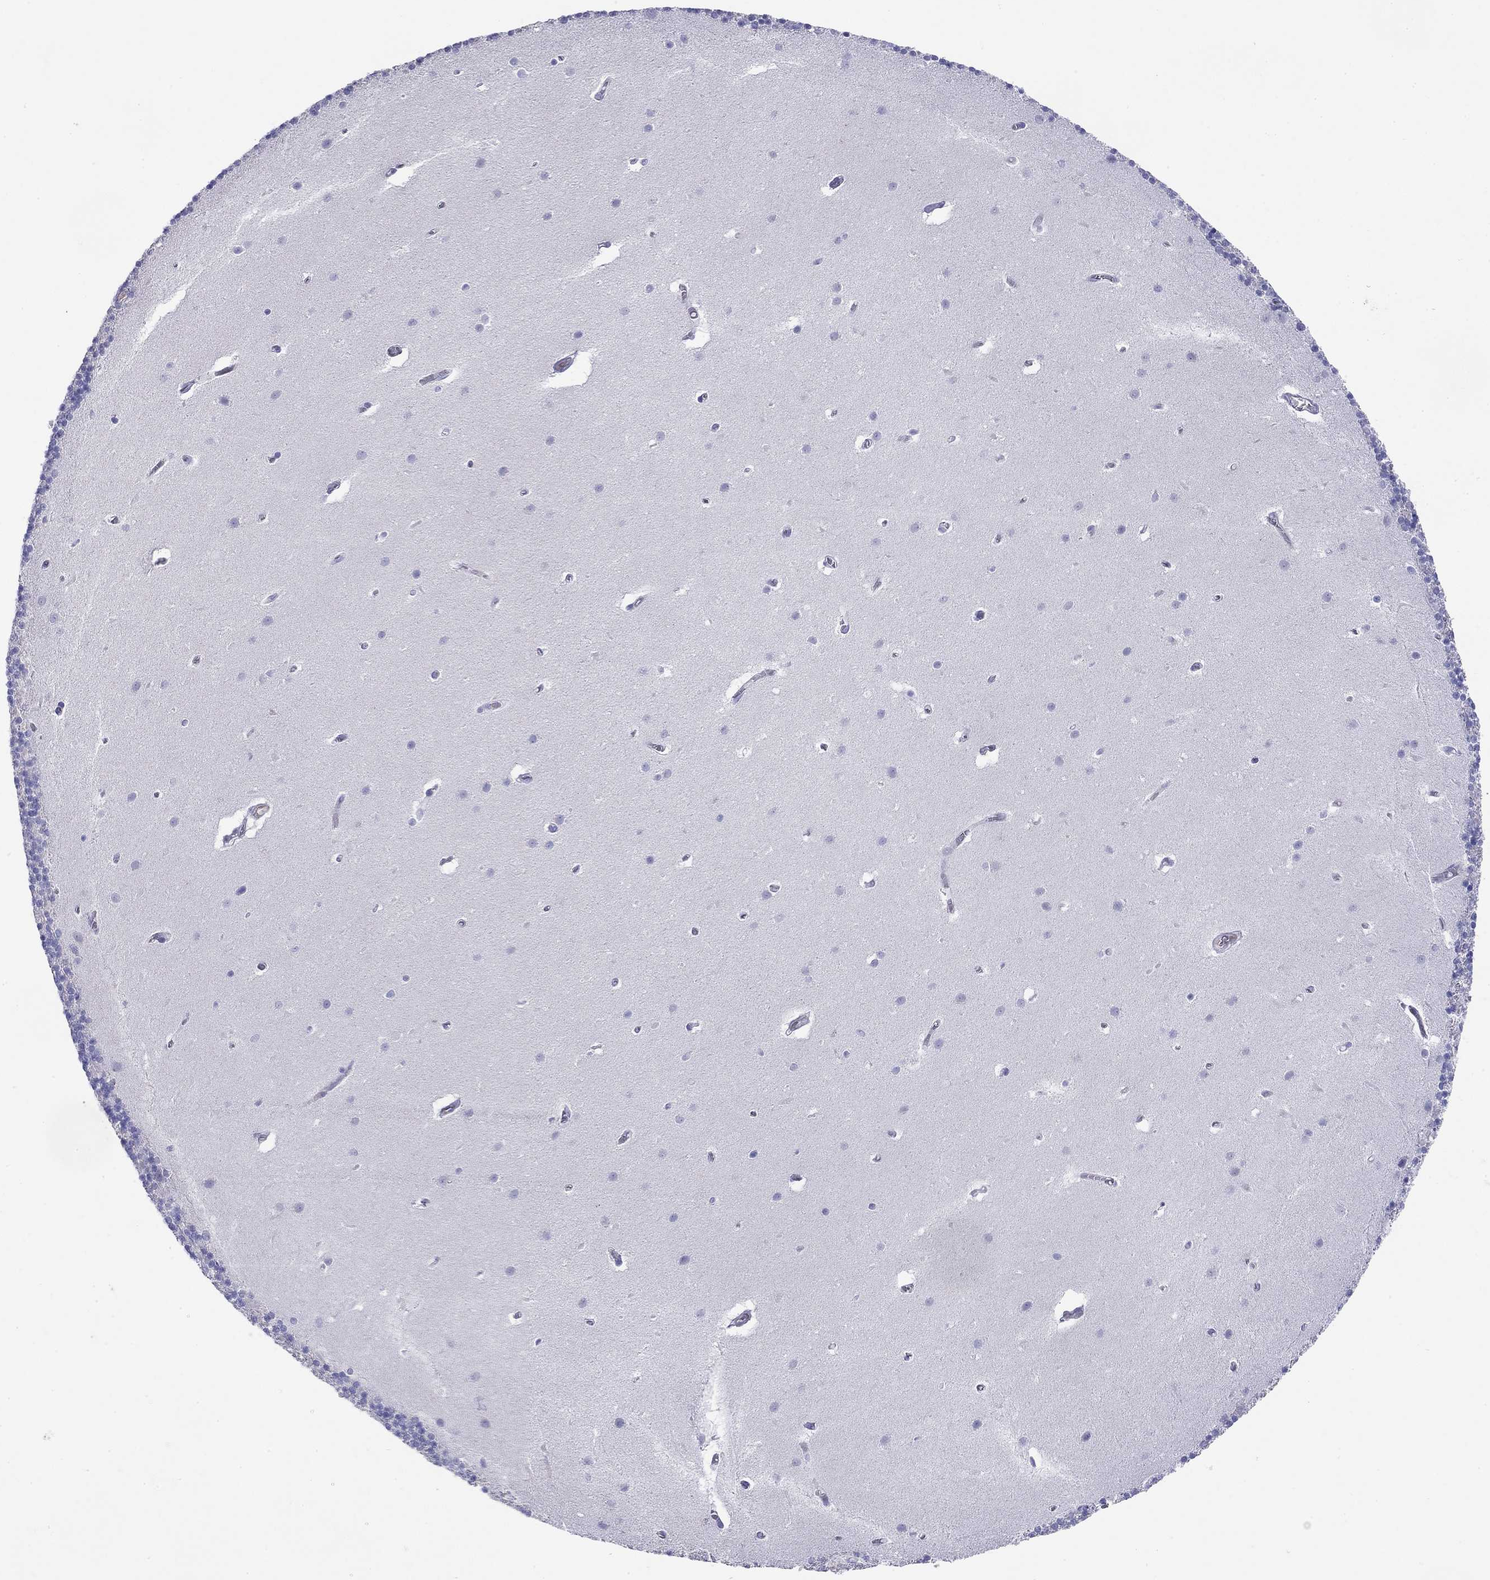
{"staining": {"intensity": "negative", "quantity": "none", "location": "none"}, "tissue": "cerebellum", "cell_type": "Cells in granular layer", "image_type": "normal", "snomed": [{"axis": "morphology", "description": "Normal tissue, NOS"}, {"axis": "topography", "description": "Cerebellum"}], "caption": "Cerebellum stained for a protein using IHC demonstrates no expression cells in granular layer.", "gene": "CMYA5", "patient": {"sex": "male", "age": 70}}